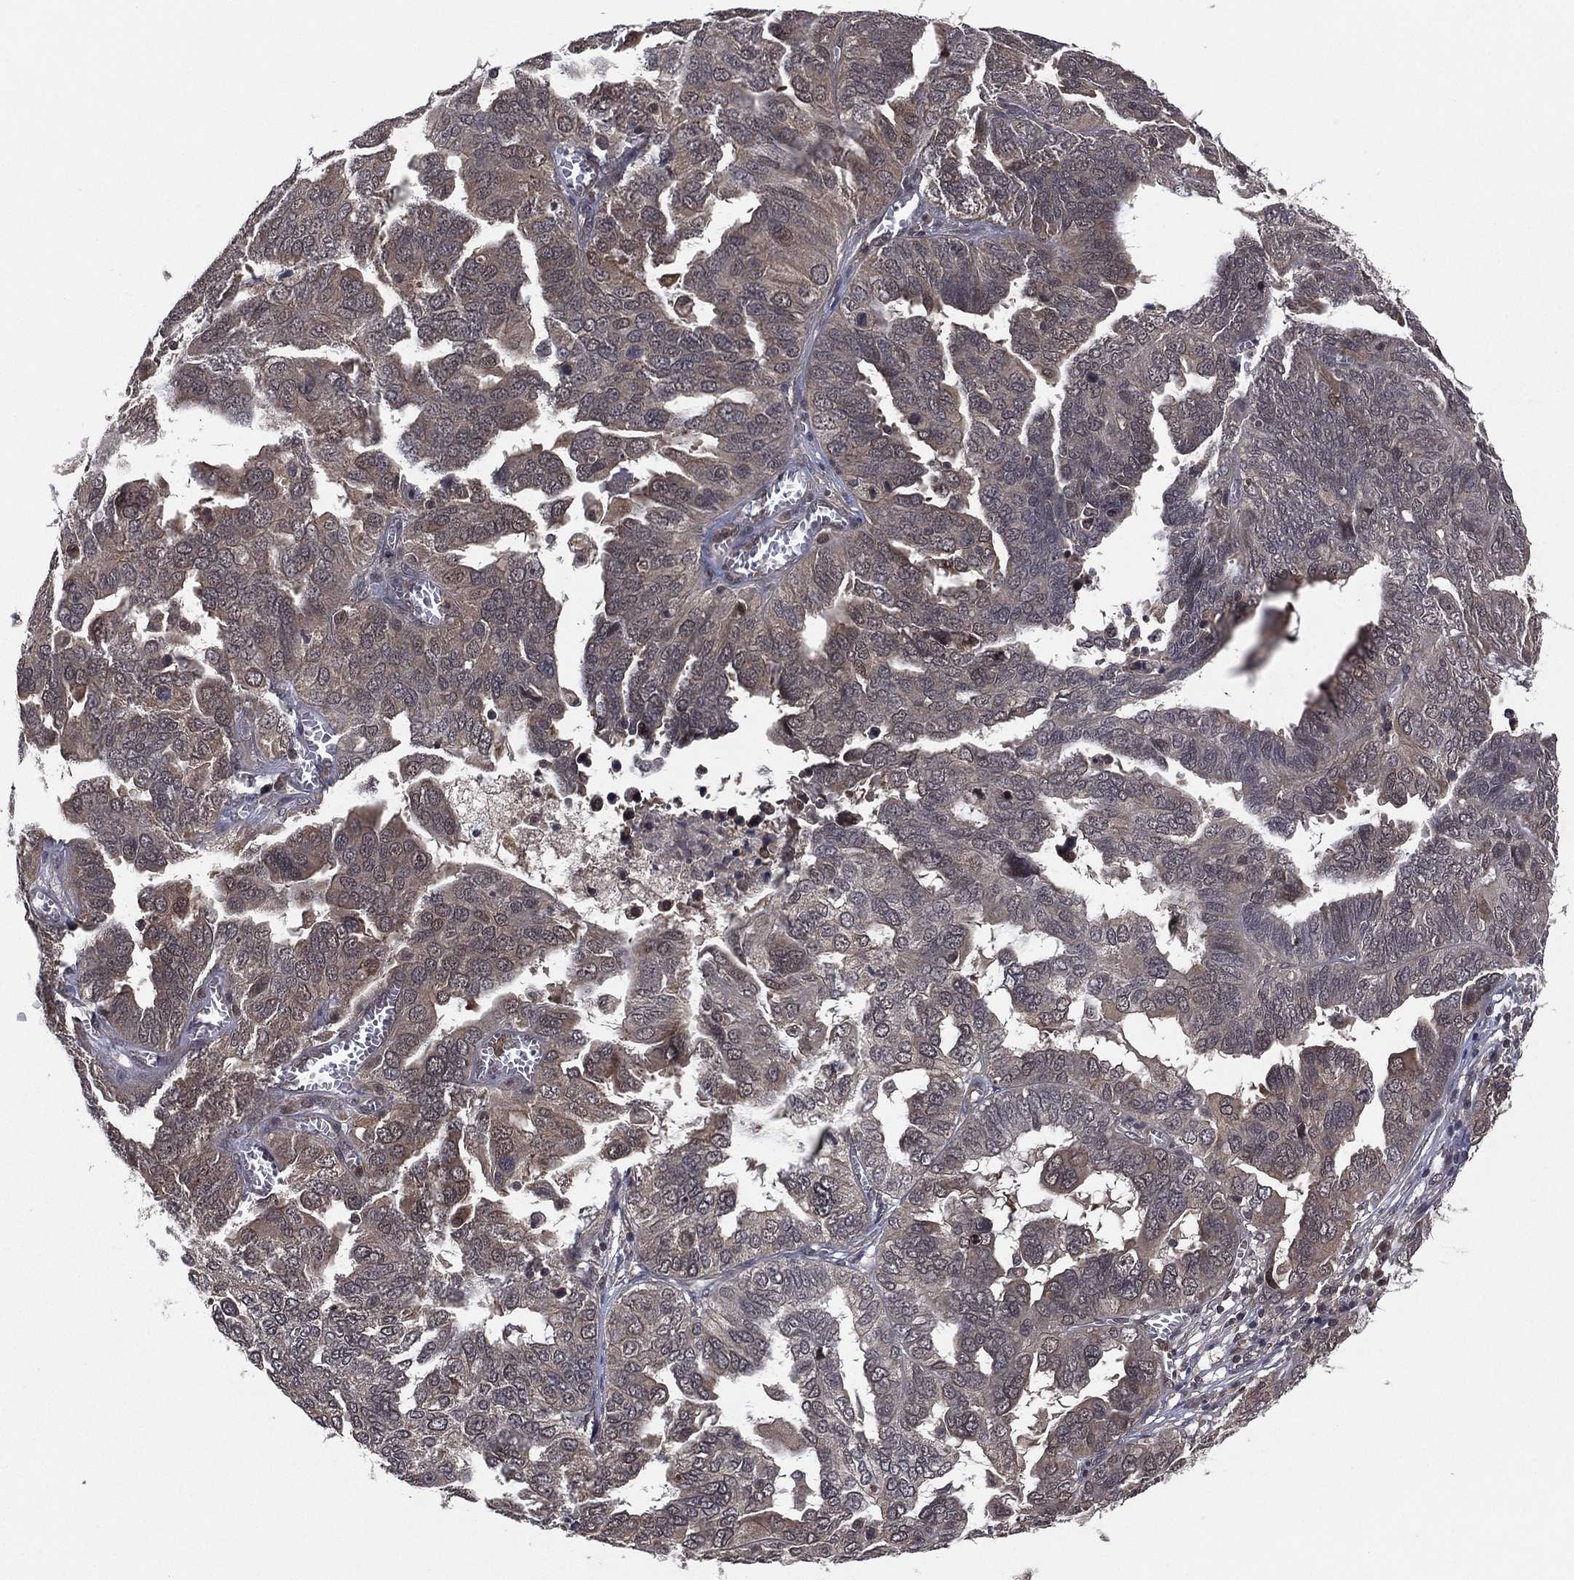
{"staining": {"intensity": "weak", "quantity": "<25%", "location": "cytoplasmic/membranous"}, "tissue": "ovarian cancer", "cell_type": "Tumor cells", "image_type": "cancer", "snomed": [{"axis": "morphology", "description": "Carcinoma, endometroid"}, {"axis": "topography", "description": "Soft tissue"}, {"axis": "topography", "description": "Ovary"}], "caption": "There is no significant positivity in tumor cells of ovarian cancer (endometroid carcinoma). (Brightfield microscopy of DAB (3,3'-diaminobenzidine) immunohistochemistry at high magnification).", "gene": "ATG4B", "patient": {"sex": "female", "age": 52}}